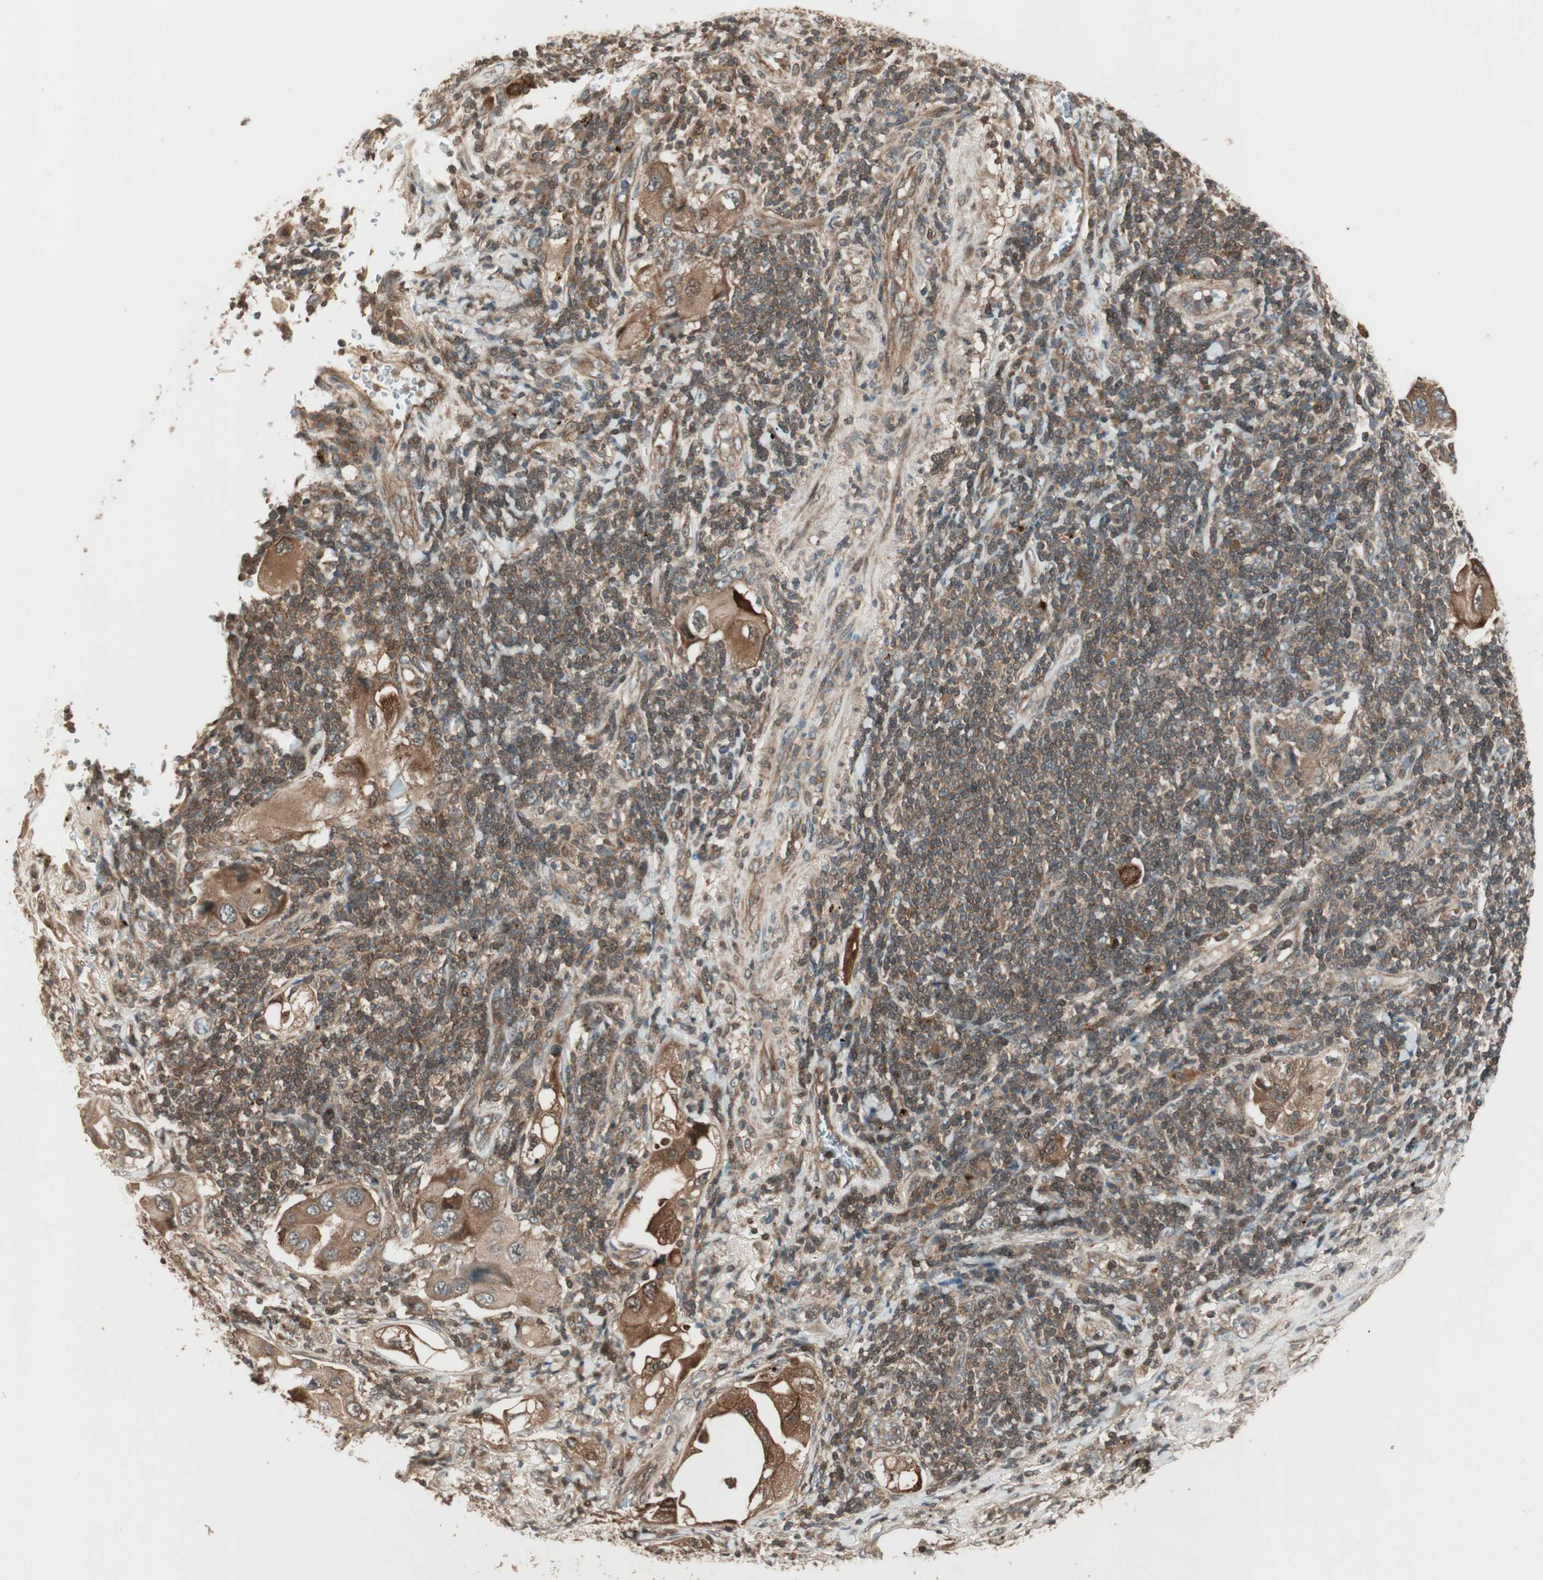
{"staining": {"intensity": "moderate", "quantity": ">75%", "location": "cytoplasmic/membranous,nuclear"}, "tissue": "lung cancer", "cell_type": "Tumor cells", "image_type": "cancer", "snomed": [{"axis": "morphology", "description": "Adenocarcinoma, NOS"}, {"axis": "topography", "description": "Lung"}], "caption": "The photomicrograph shows a brown stain indicating the presence of a protein in the cytoplasmic/membranous and nuclear of tumor cells in adenocarcinoma (lung).", "gene": "CNOT4", "patient": {"sex": "female", "age": 65}}